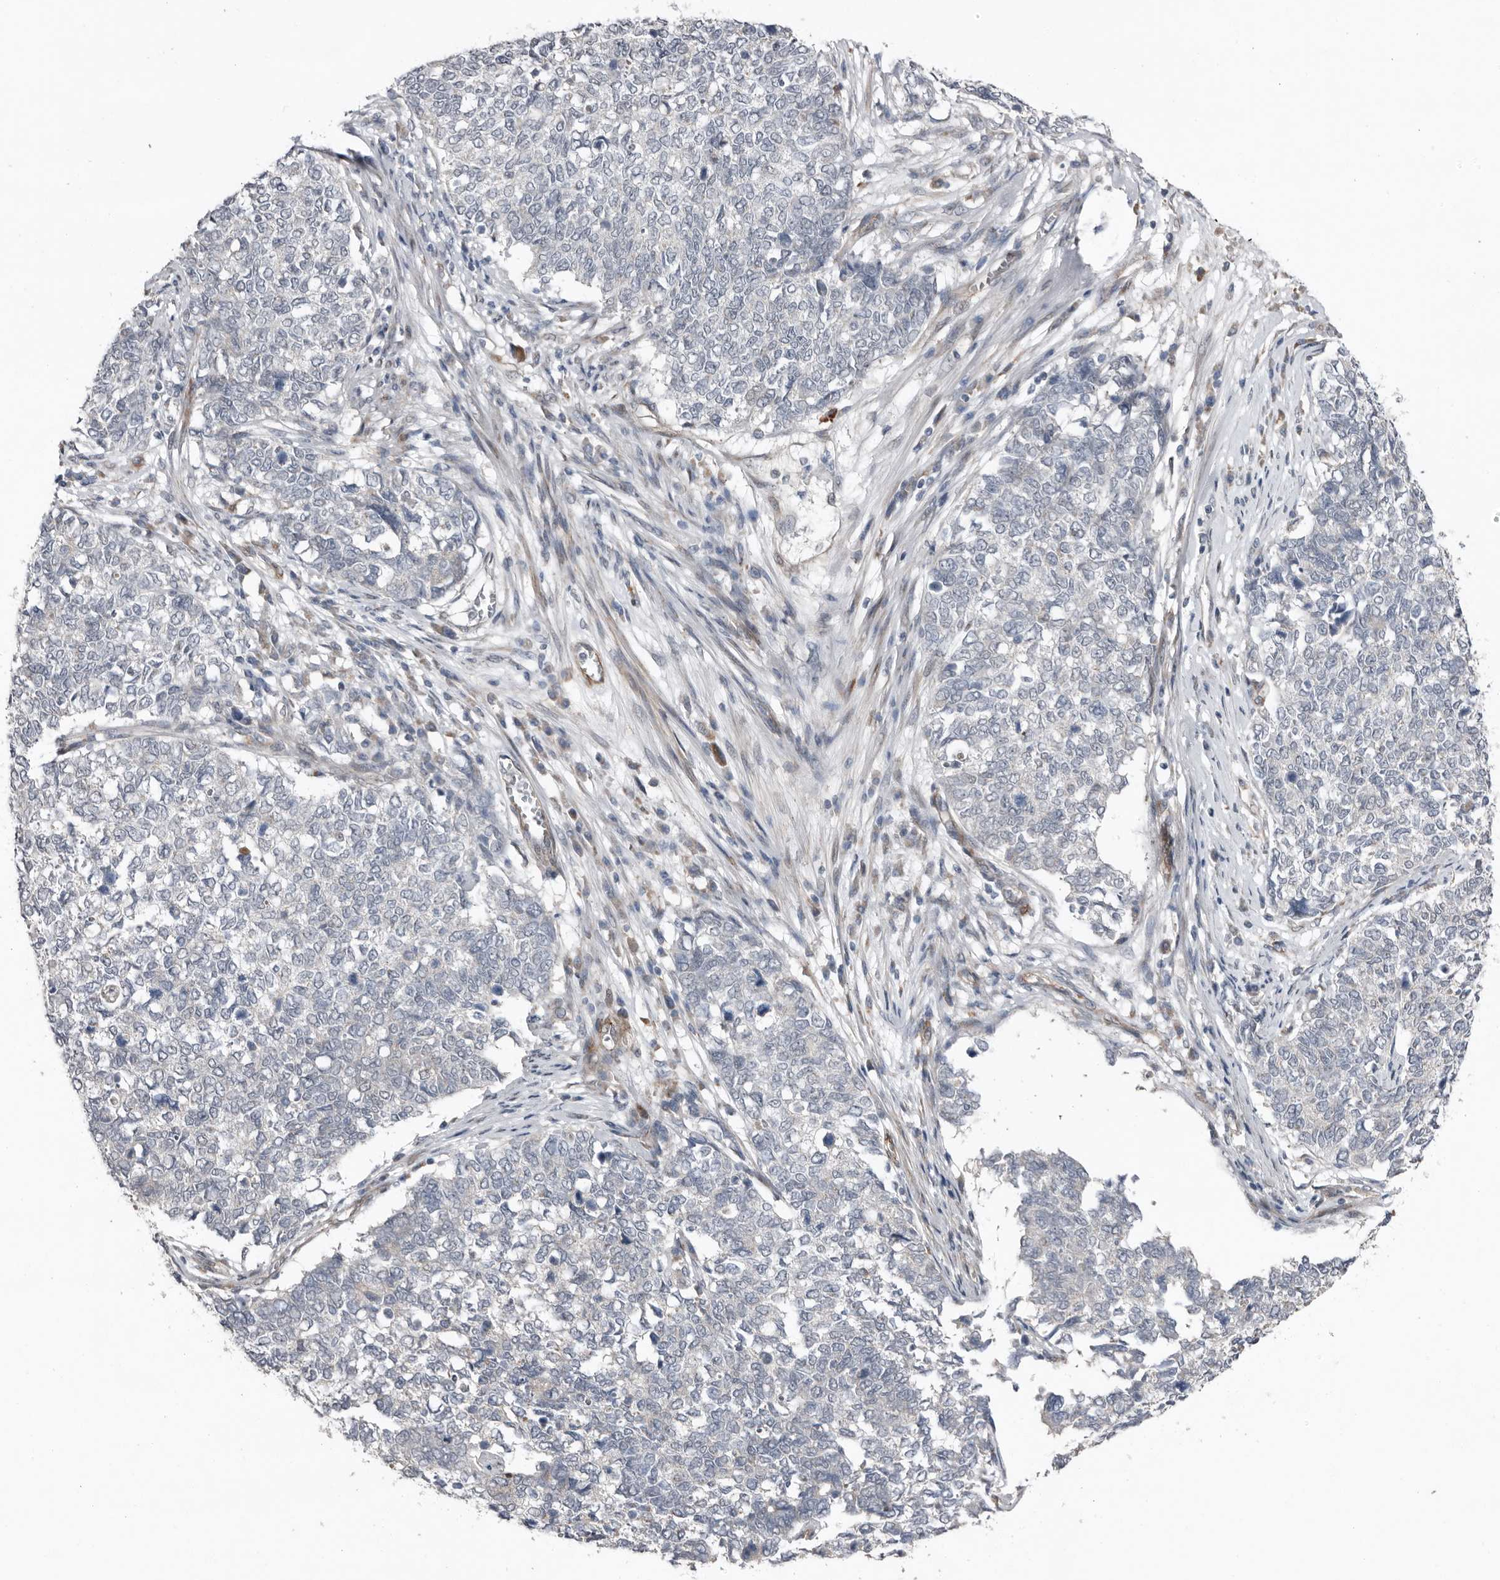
{"staining": {"intensity": "negative", "quantity": "none", "location": "none"}, "tissue": "cervical cancer", "cell_type": "Tumor cells", "image_type": "cancer", "snomed": [{"axis": "morphology", "description": "Squamous cell carcinoma, NOS"}, {"axis": "topography", "description": "Cervix"}], "caption": "Immunohistochemistry (IHC) of human cervical cancer (squamous cell carcinoma) demonstrates no staining in tumor cells. The staining is performed using DAB (3,3'-diaminobenzidine) brown chromogen with nuclei counter-stained in using hematoxylin.", "gene": "RANBP17", "patient": {"sex": "female", "age": 63}}